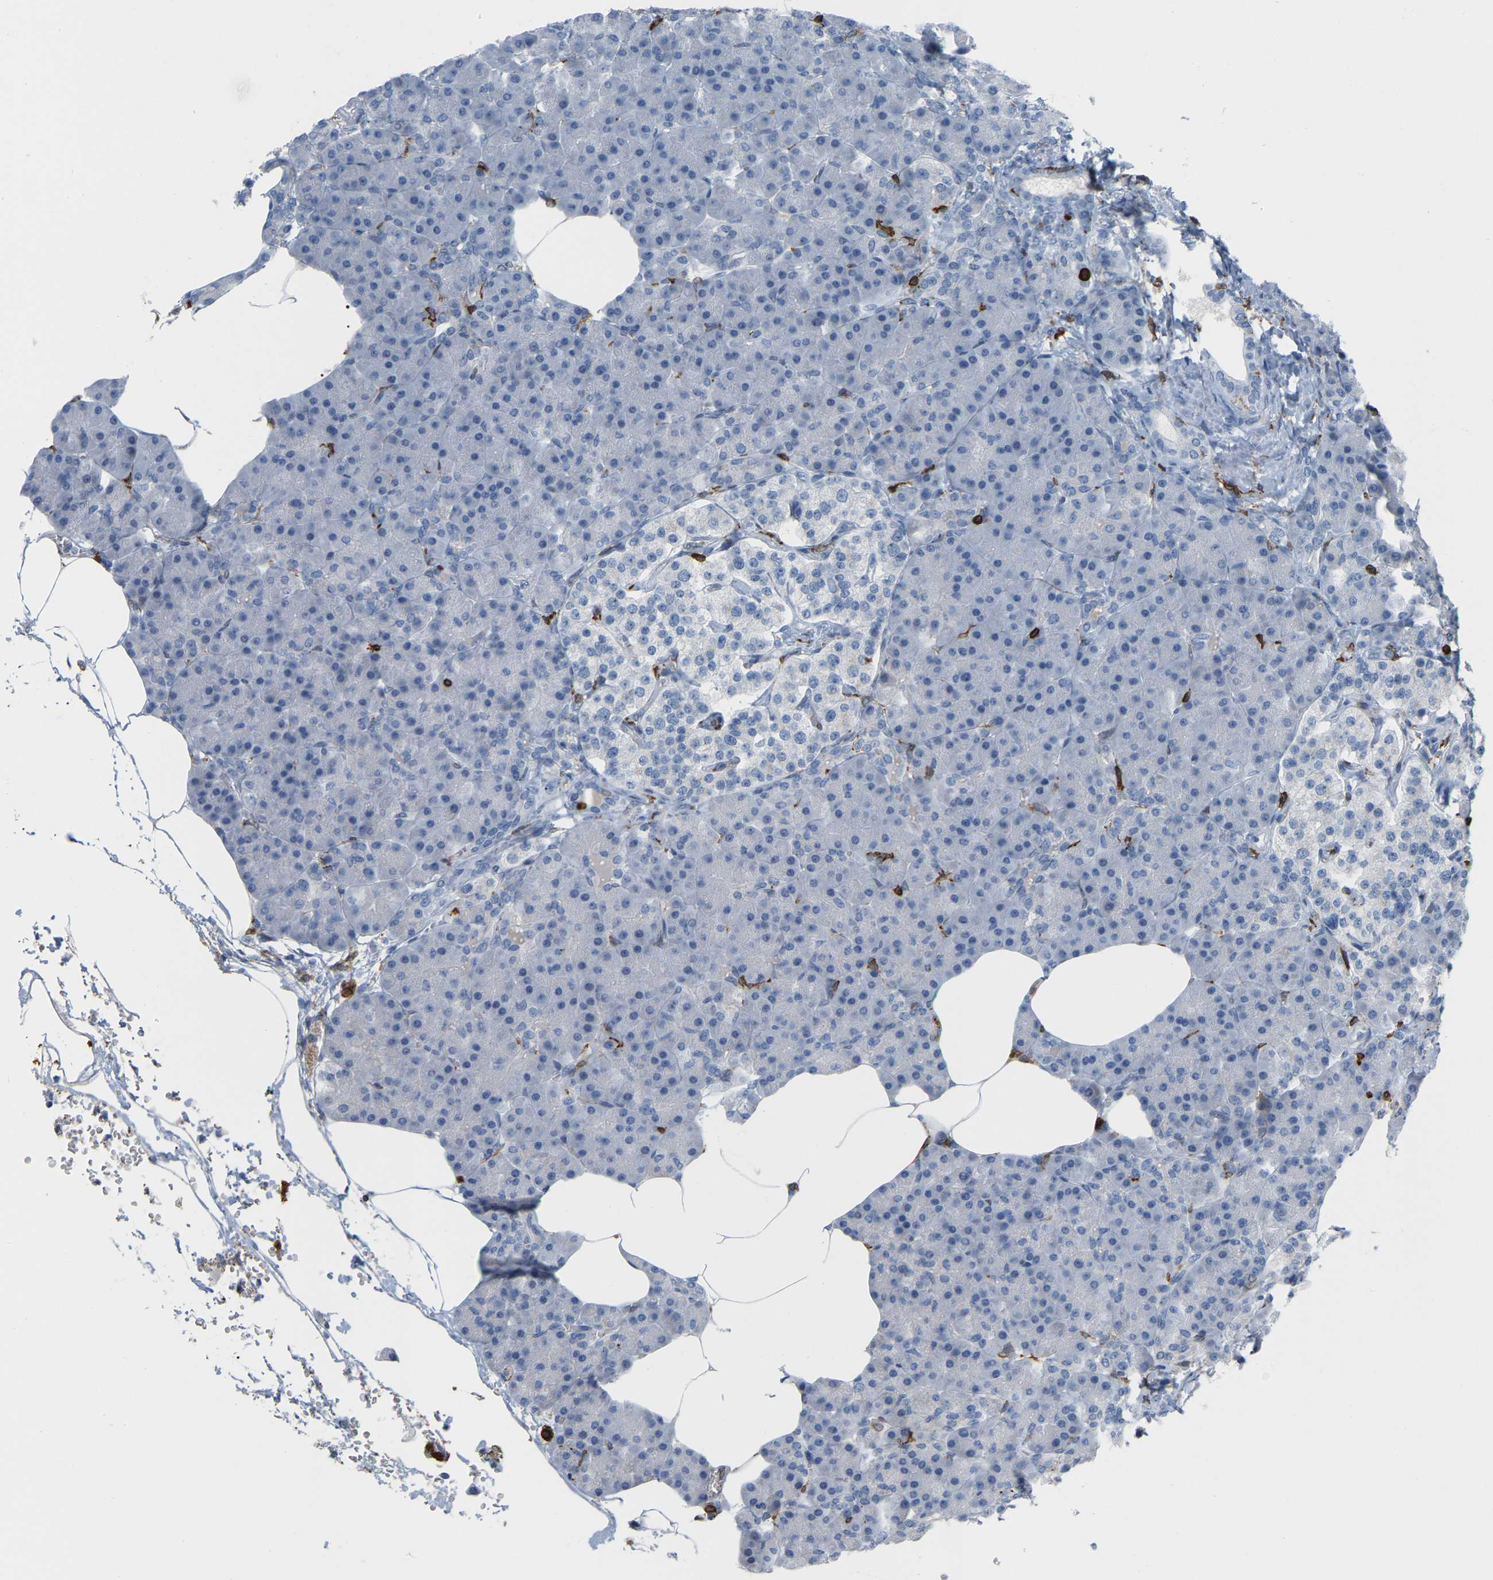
{"staining": {"intensity": "negative", "quantity": "none", "location": "none"}, "tissue": "pancreas", "cell_type": "Exocrine glandular cells", "image_type": "normal", "snomed": [{"axis": "morphology", "description": "Normal tissue, NOS"}, {"axis": "topography", "description": "Pancreas"}], "caption": "Protein analysis of benign pancreas exhibits no significant positivity in exocrine glandular cells.", "gene": "PTGS1", "patient": {"sex": "female", "age": 70}}